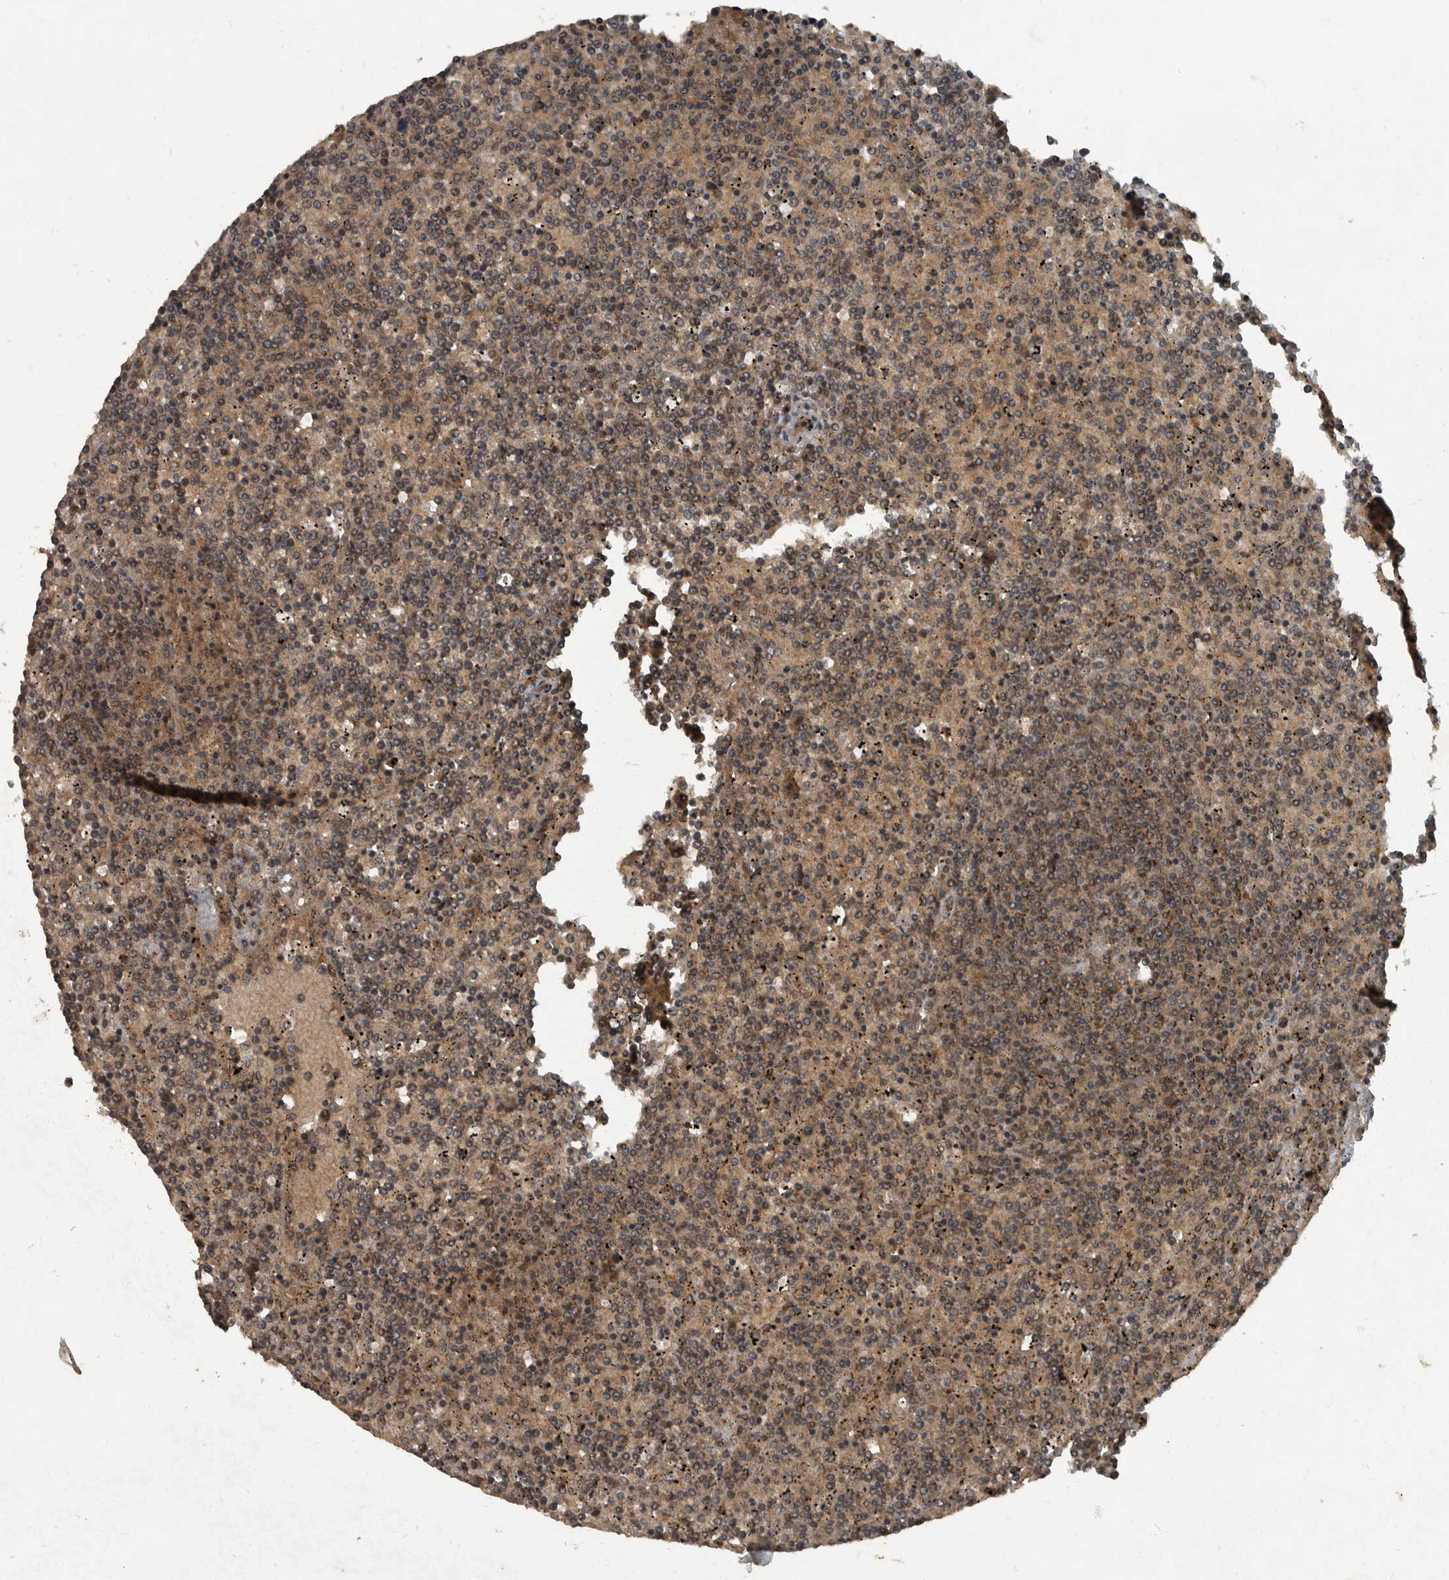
{"staining": {"intensity": "weak", "quantity": "25%-75%", "location": "cytoplasmic/membranous,nuclear"}, "tissue": "lymphoma", "cell_type": "Tumor cells", "image_type": "cancer", "snomed": [{"axis": "morphology", "description": "Malignant lymphoma, non-Hodgkin's type, Low grade"}, {"axis": "topography", "description": "Spleen"}], "caption": "Immunohistochemical staining of lymphoma reveals low levels of weak cytoplasmic/membranous and nuclear staining in approximately 25%-75% of tumor cells.", "gene": "FOXO1", "patient": {"sex": "female", "age": 19}}